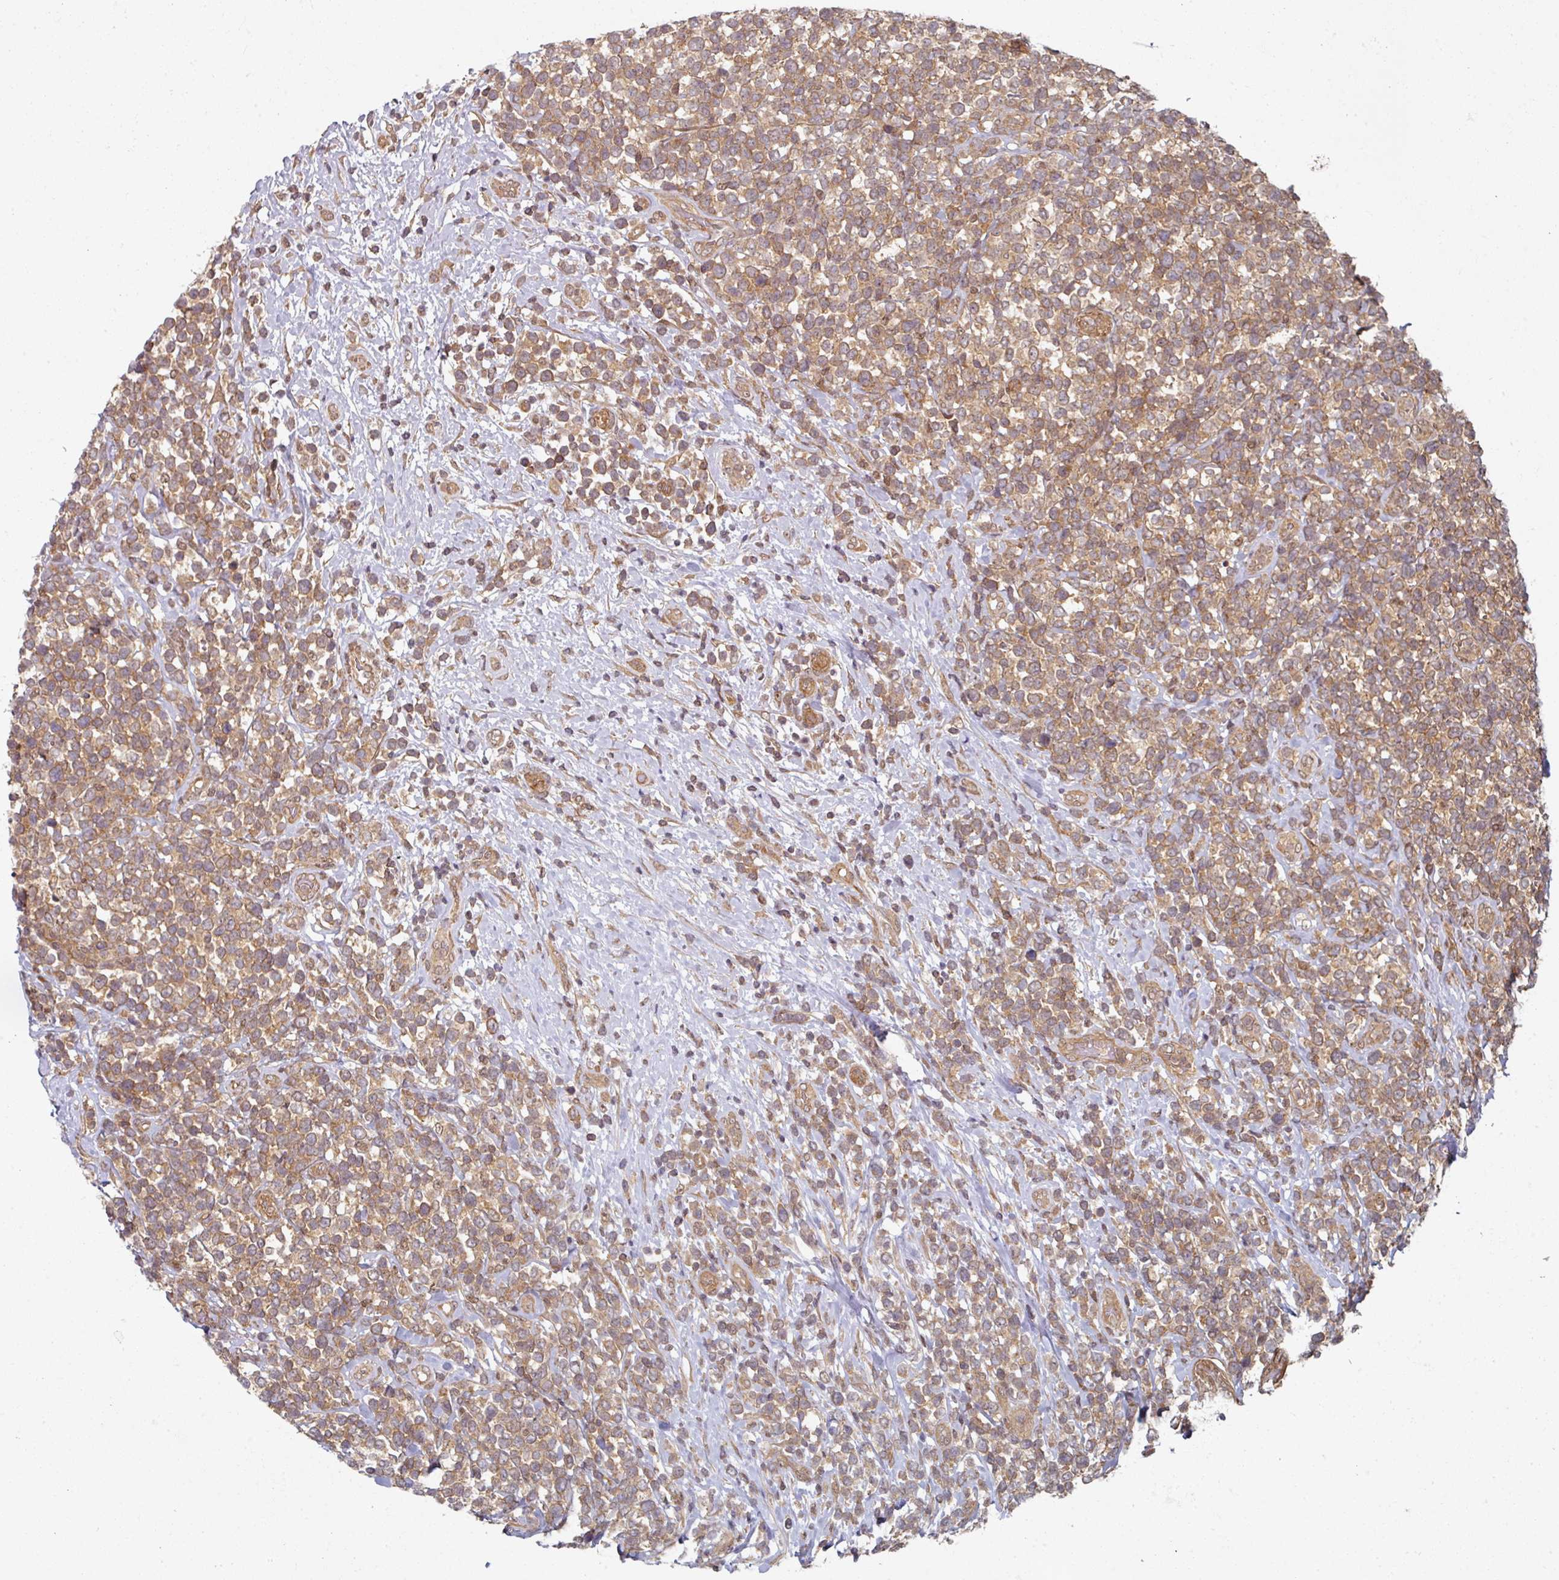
{"staining": {"intensity": "moderate", "quantity": ">75%", "location": "cytoplasmic/membranous"}, "tissue": "lymphoma", "cell_type": "Tumor cells", "image_type": "cancer", "snomed": [{"axis": "morphology", "description": "Malignant lymphoma, non-Hodgkin's type, High grade"}, {"axis": "topography", "description": "Soft tissue"}], "caption": "Immunohistochemical staining of human lymphoma displays medium levels of moderate cytoplasmic/membranous positivity in about >75% of tumor cells. (brown staining indicates protein expression, while blue staining denotes nuclei).", "gene": "PSME3IP1", "patient": {"sex": "female", "age": 56}}